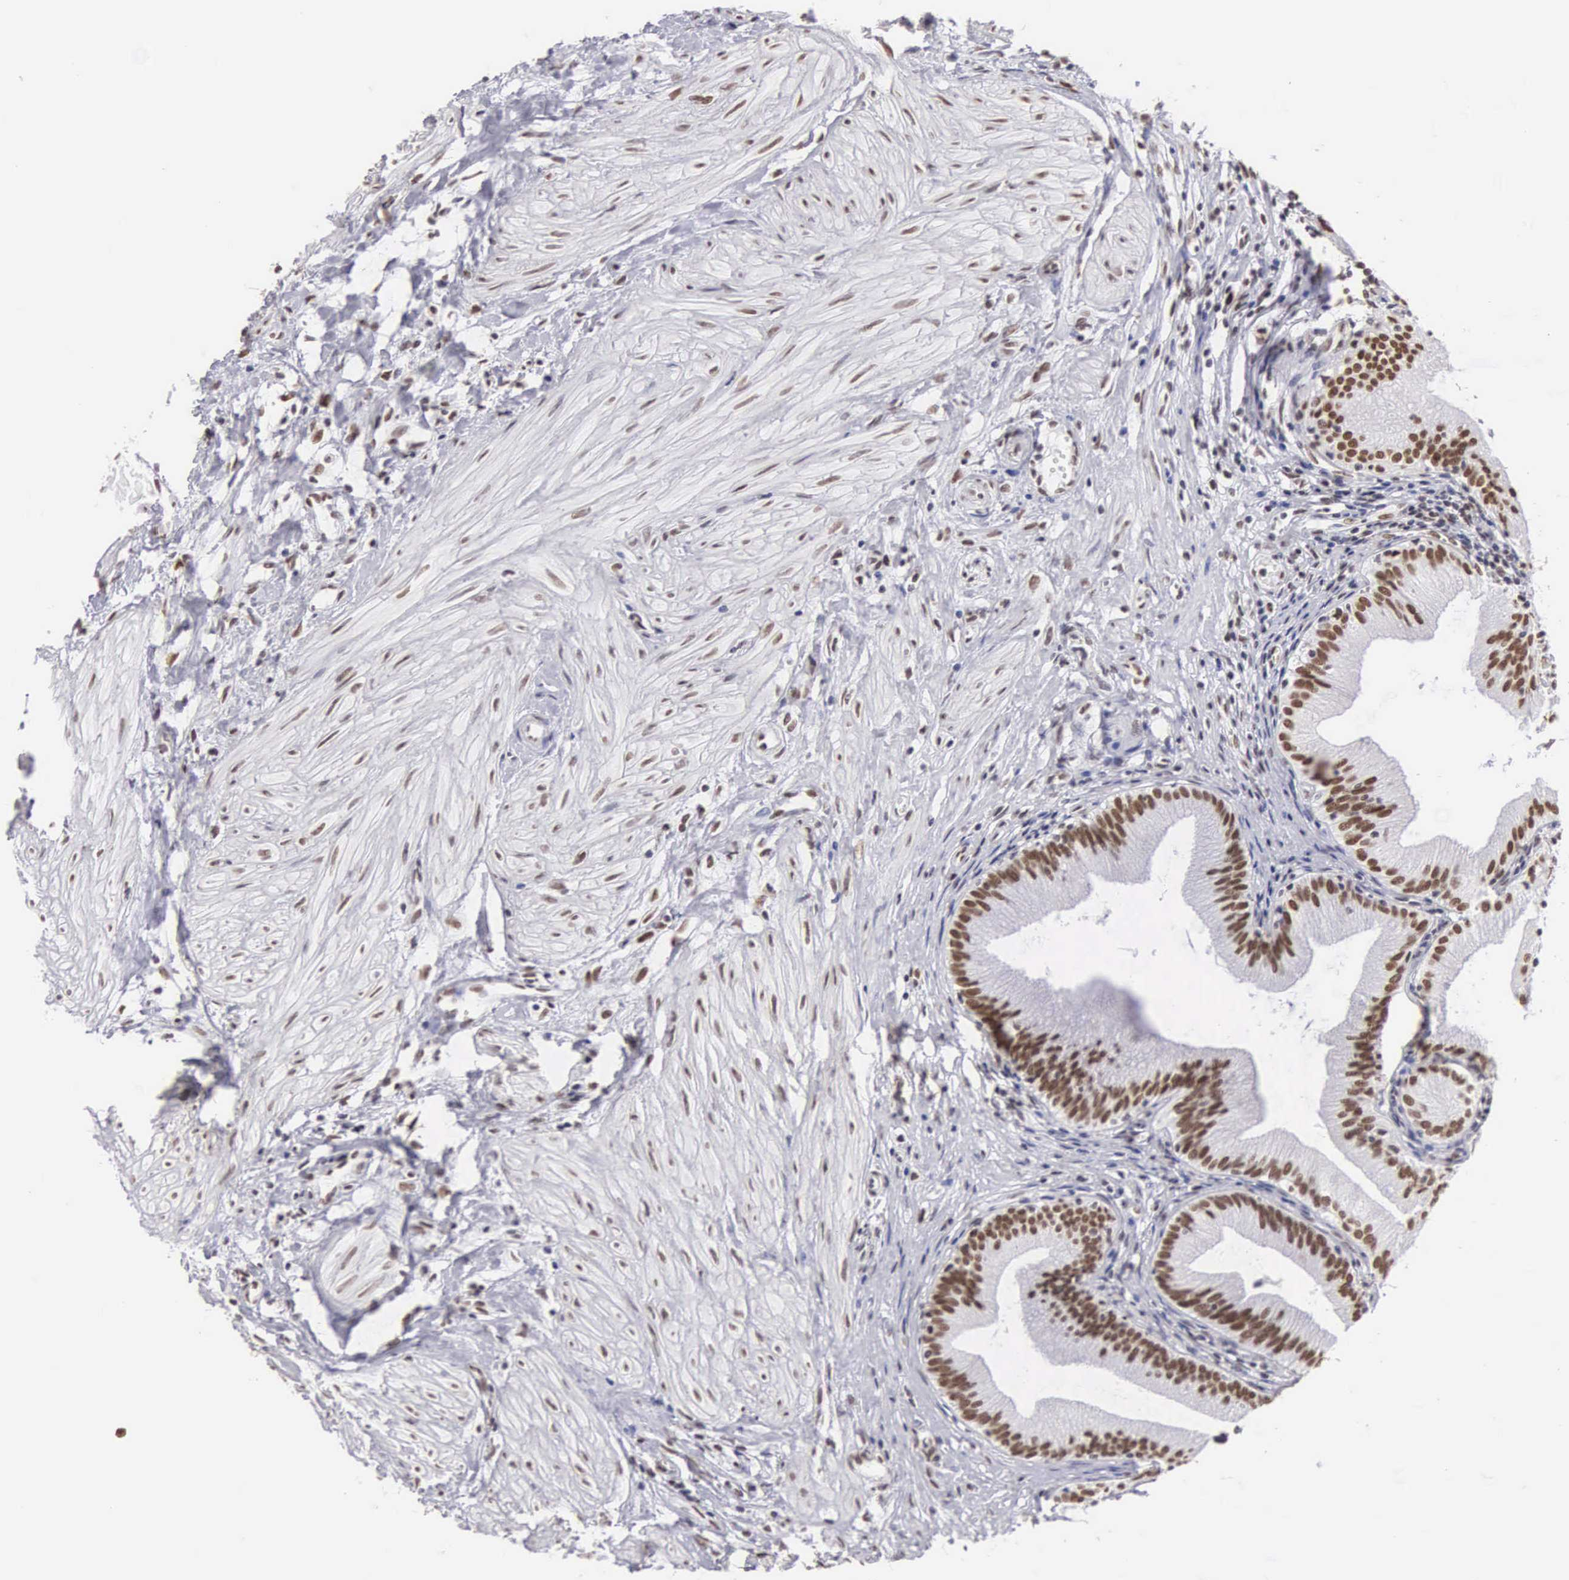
{"staining": {"intensity": "strong", "quantity": ">75%", "location": "nuclear"}, "tissue": "gallbladder", "cell_type": "Glandular cells", "image_type": "normal", "snomed": [{"axis": "morphology", "description": "Normal tissue, NOS"}, {"axis": "topography", "description": "Gallbladder"}], "caption": "IHC histopathology image of benign gallbladder stained for a protein (brown), which displays high levels of strong nuclear expression in about >75% of glandular cells.", "gene": "CSTF2", "patient": {"sex": "male", "age": 58}}